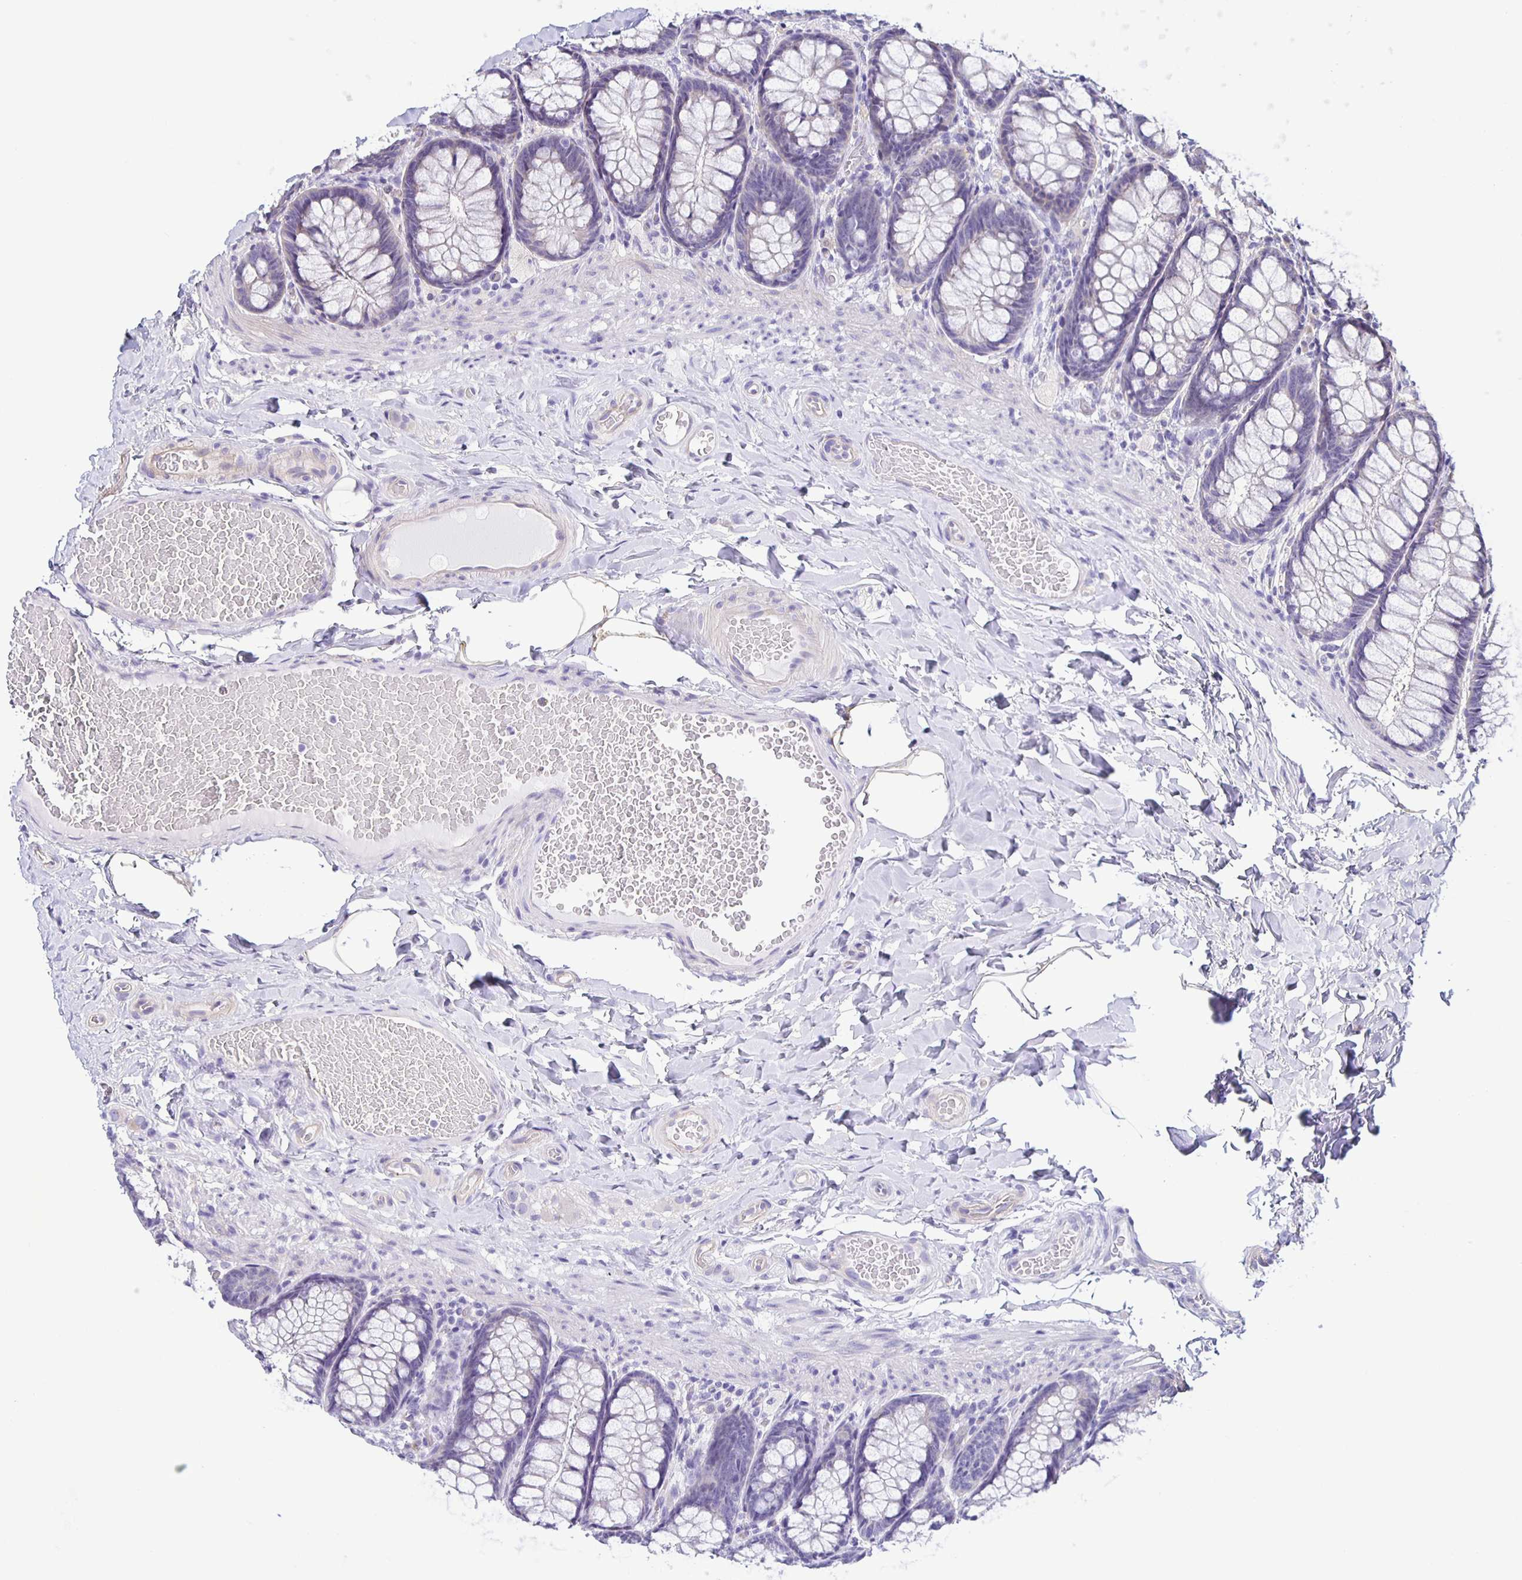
{"staining": {"intensity": "negative", "quantity": "none", "location": "none"}, "tissue": "colon", "cell_type": "Endothelial cells", "image_type": "normal", "snomed": [{"axis": "morphology", "description": "Normal tissue, NOS"}, {"axis": "topography", "description": "Colon"}], "caption": "Immunohistochemistry of unremarkable colon reveals no staining in endothelial cells.", "gene": "BOLL", "patient": {"sex": "male", "age": 47}}